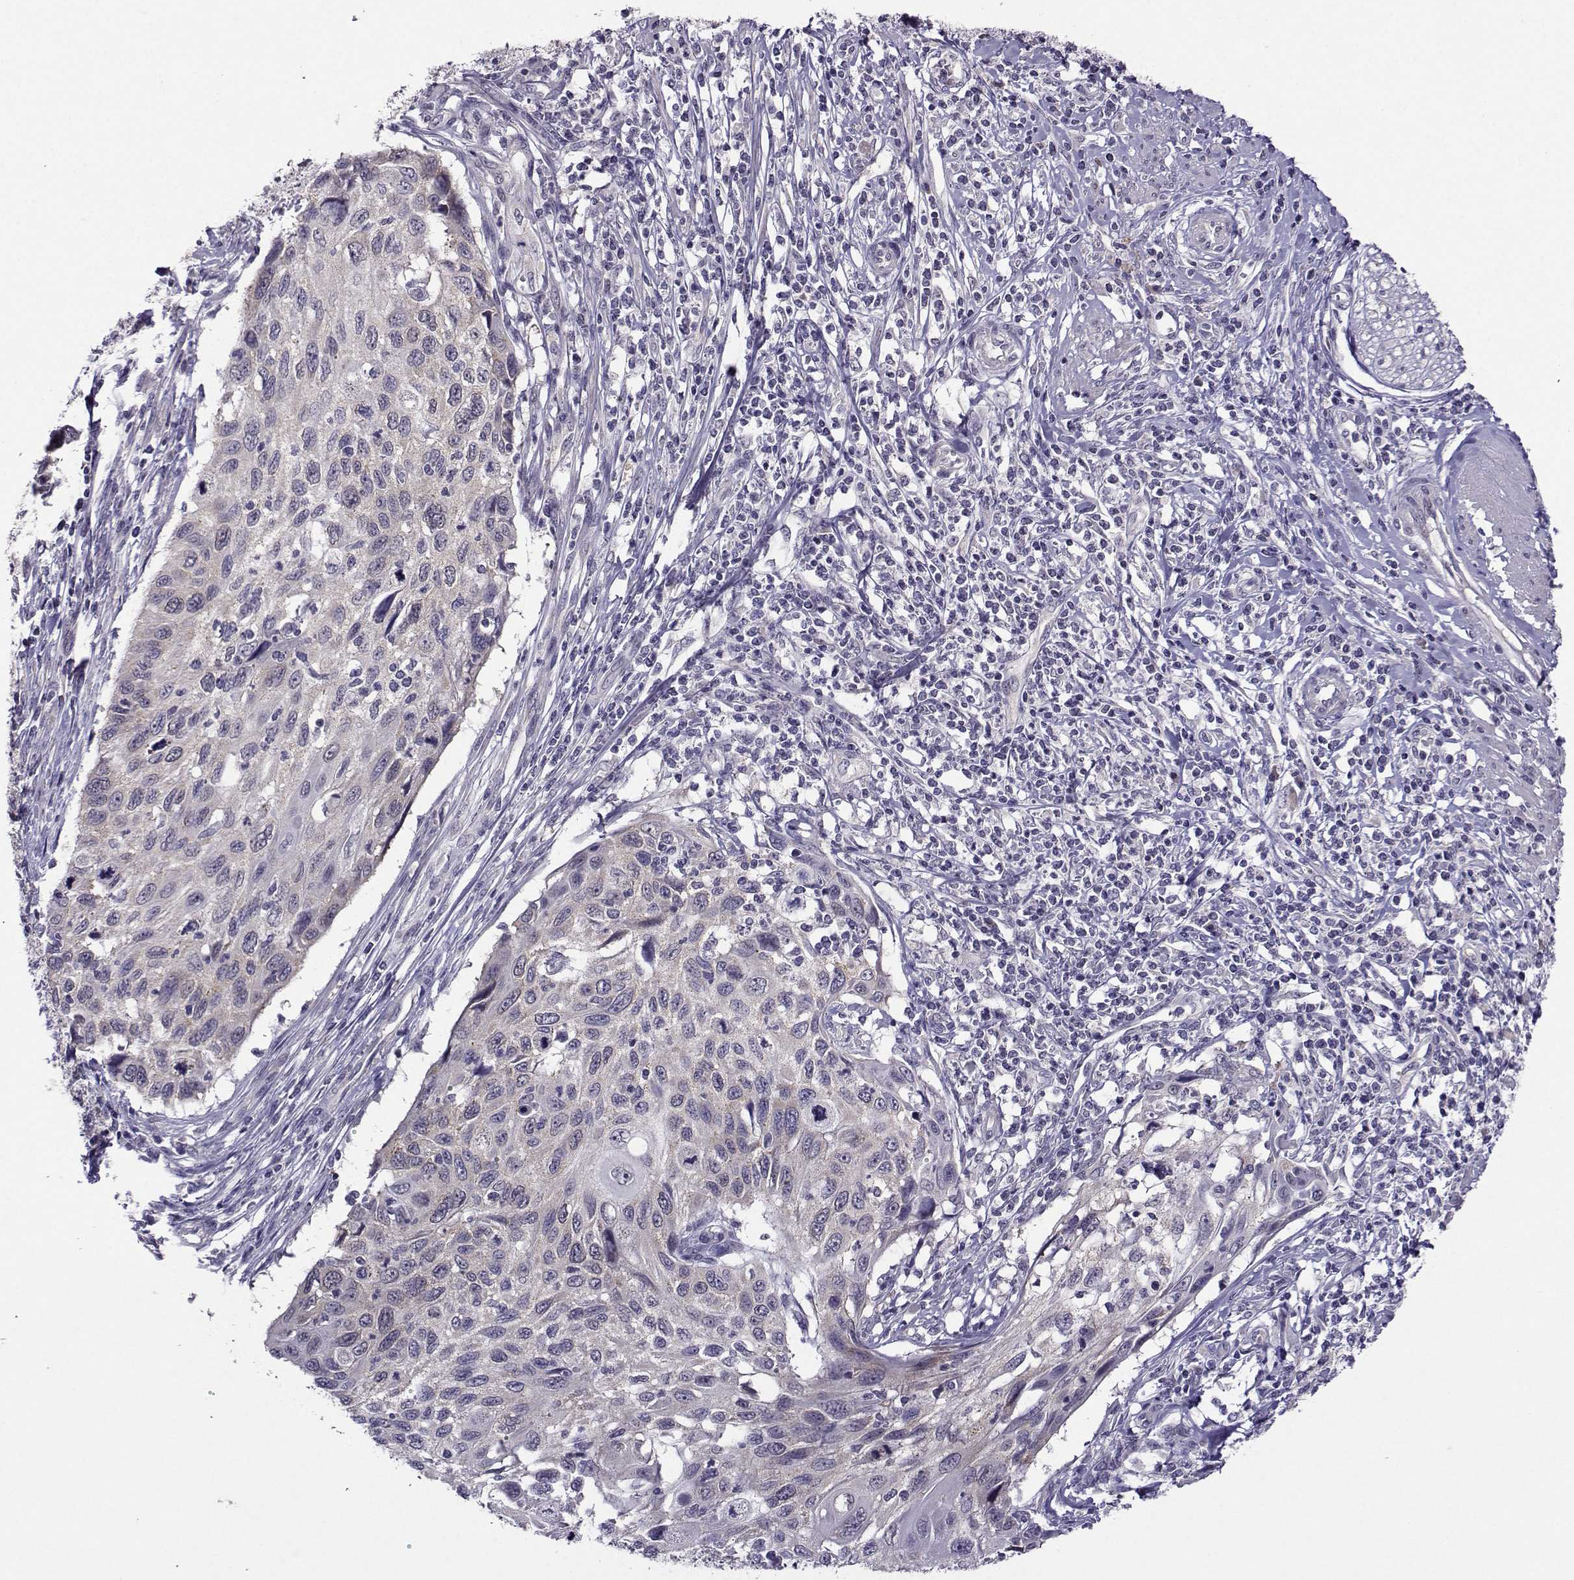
{"staining": {"intensity": "negative", "quantity": "none", "location": "none"}, "tissue": "cervical cancer", "cell_type": "Tumor cells", "image_type": "cancer", "snomed": [{"axis": "morphology", "description": "Squamous cell carcinoma, NOS"}, {"axis": "topography", "description": "Cervix"}], "caption": "There is no significant expression in tumor cells of cervical cancer. (Stains: DAB immunohistochemistry with hematoxylin counter stain, Microscopy: brightfield microscopy at high magnification).", "gene": "DDX20", "patient": {"sex": "female", "age": 70}}